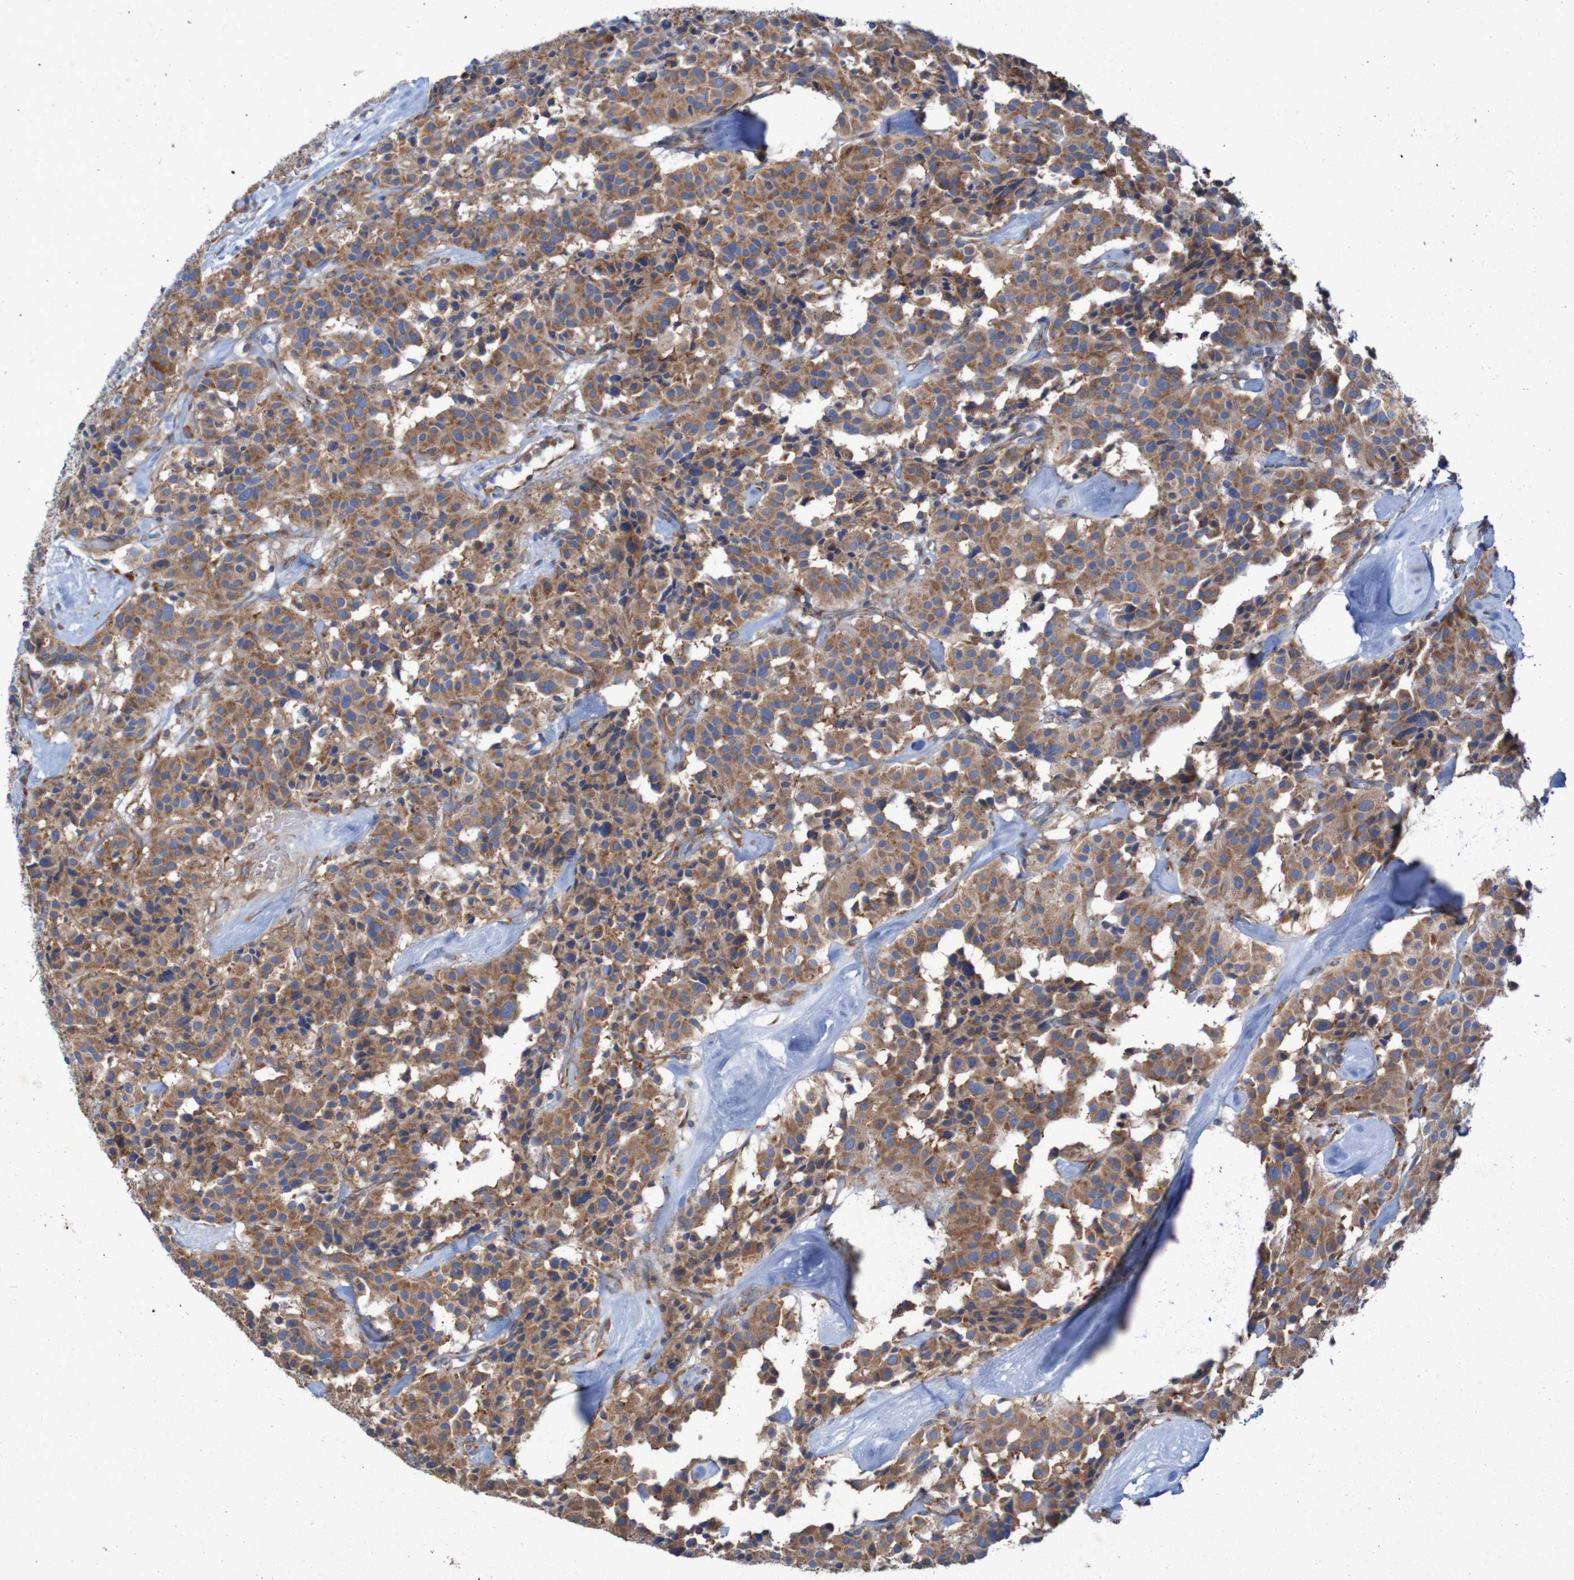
{"staining": {"intensity": "moderate", "quantity": ">75%", "location": "cytoplasmic/membranous"}, "tissue": "carcinoid", "cell_type": "Tumor cells", "image_type": "cancer", "snomed": [{"axis": "morphology", "description": "Carcinoid, malignant, NOS"}, {"axis": "topography", "description": "Lung"}], "caption": "Carcinoid was stained to show a protein in brown. There is medium levels of moderate cytoplasmic/membranous staining in approximately >75% of tumor cells.", "gene": "RPL10", "patient": {"sex": "male", "age": 30}}